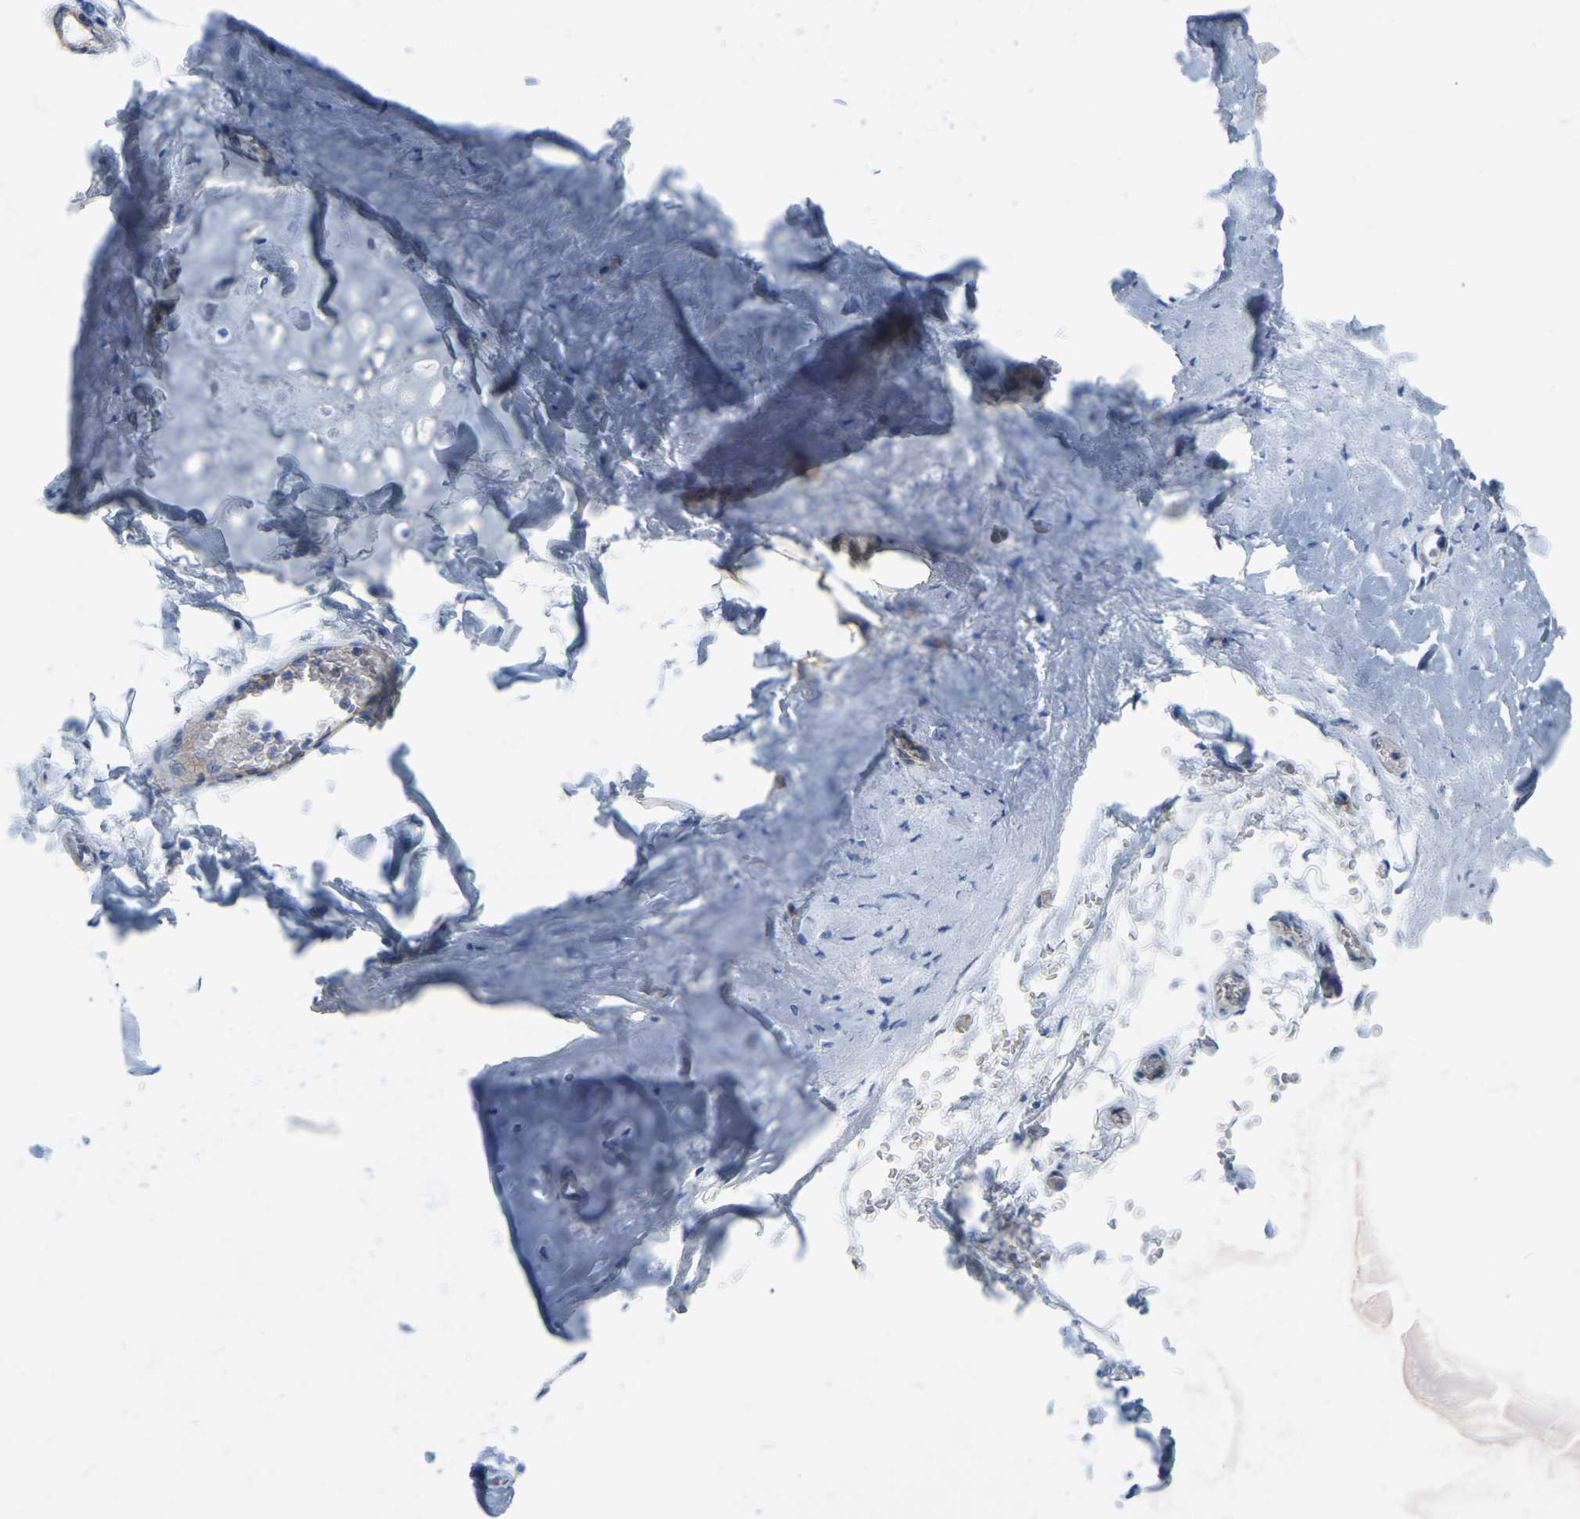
{"staining": {"intensity": "negative", "quantity": "none", "location": "none"}, "tissue": "adipose tissue", "cell_type": "Adipocytes", "image_type": "normal", "snomed": [{"axis": "morphology", "description": "Normal tissue, NOS"}, {"axis": "topography", "description": "Cartilage tissue"}, {"axis": "topography", "description": "Lung"}], "caption": "Immunohistochemistry (IHC) of benign human adipose tissue reveals no positivity in adipocytes. (DAB IHC, high magnification).", "gene": "MYL3", "patient": {"sex": "female", "age": 77}}